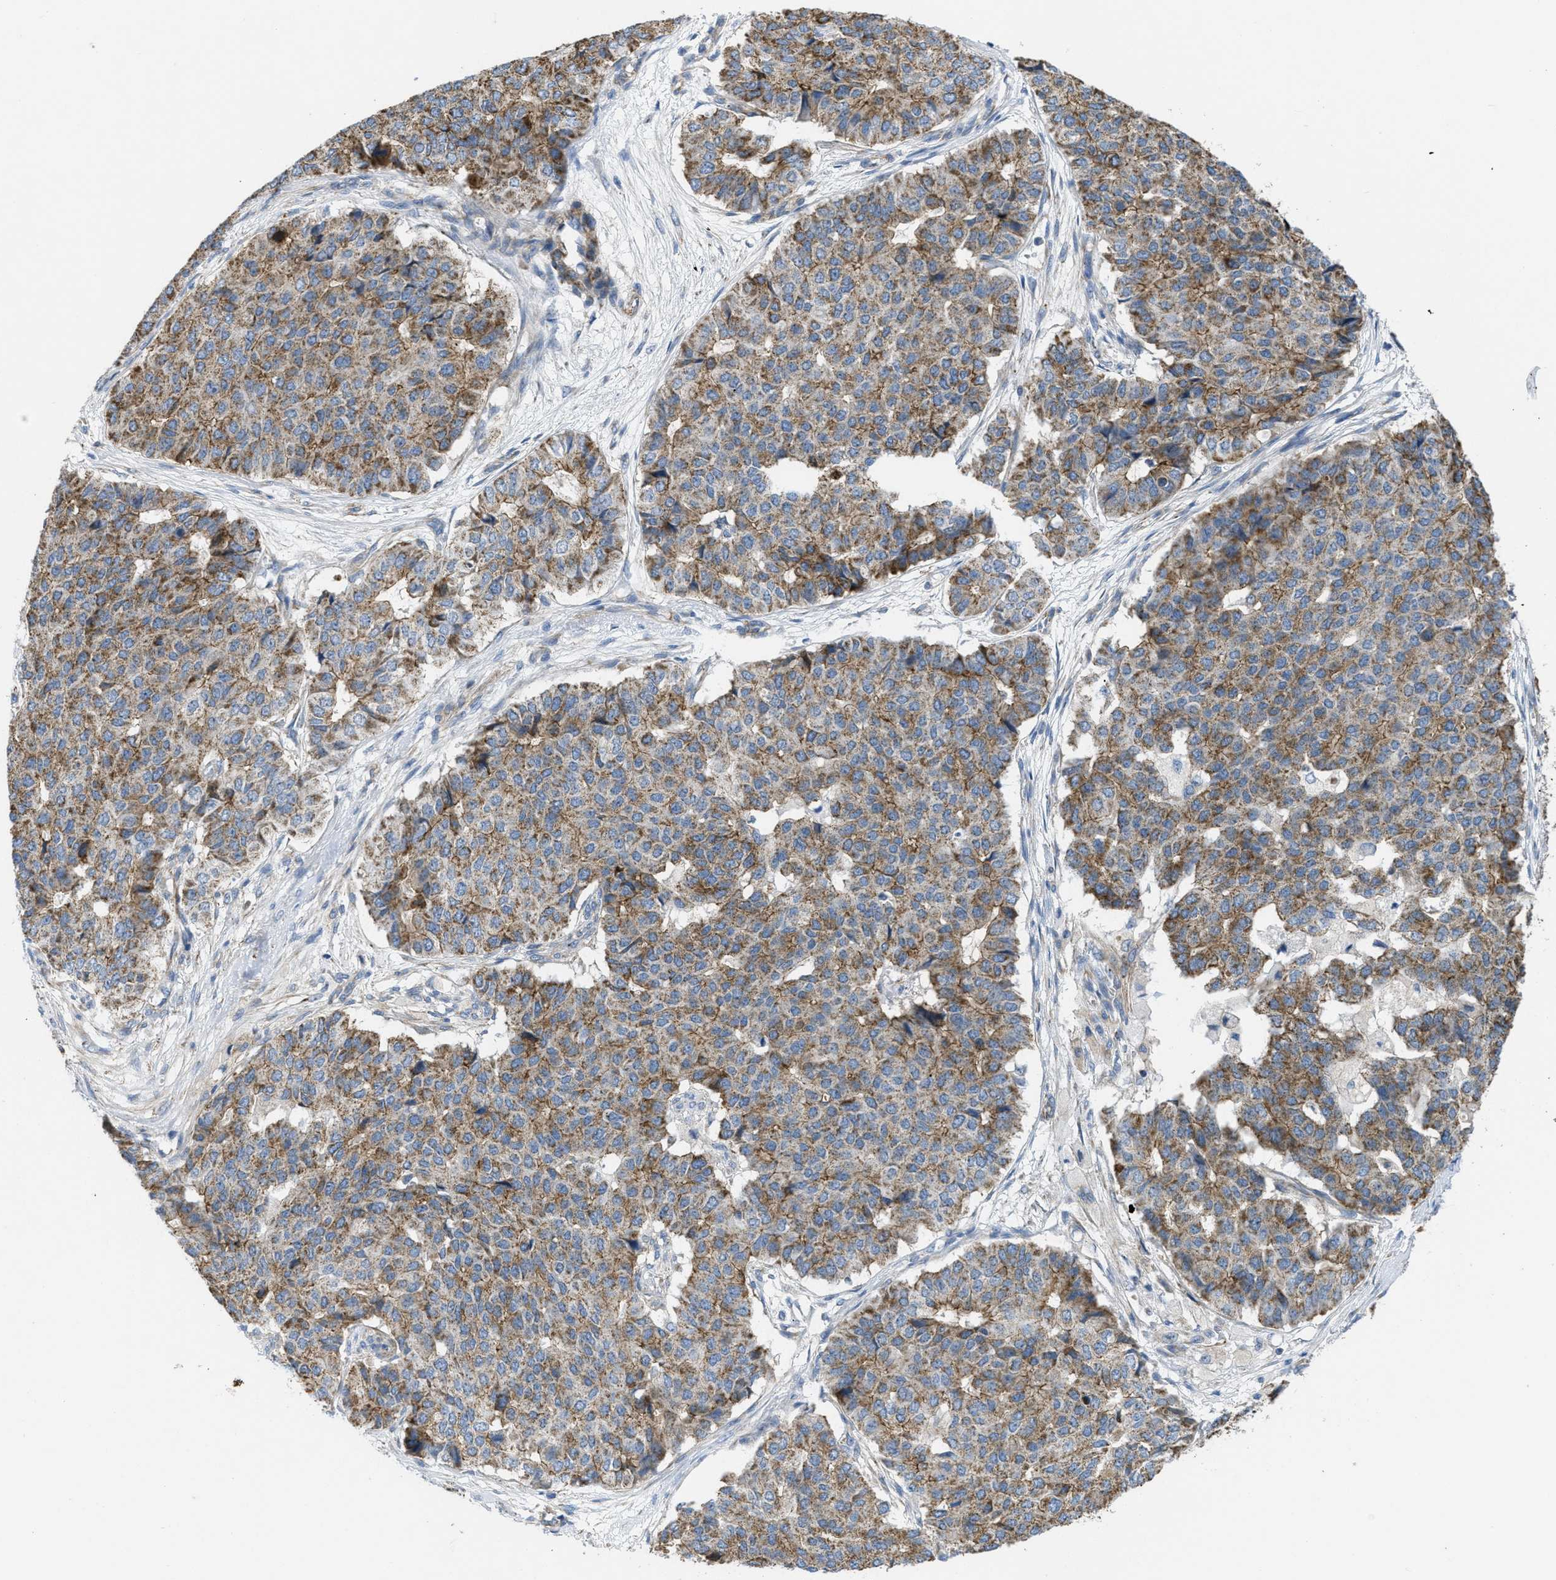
{"staining": {"intensity": "strong", "quantity": ">75%", "location": "cytoplasmic/membranous"}, "tissue": "pancreatic cancer", "cell_type": "Tumor cells", "image_type": "cancer", "snomed": [{"axis": "morphology", "description": "Adenocarcinoma, NOS"}, {"axis": "topography", "description": "Pancreas"}], "caption": "The micrograph demonstrates staining of adenocarcinoma (pancreatic), revealing strong cytoplasmic/membranous protein expression (brown color) within tumor cells. Using DAB (brown) and hematoxylin (blue) stains, captured at high magnification using brightfield microscopy.", "gene": "BTN3A1", "patient": {"sex": "male", "age": 50}}